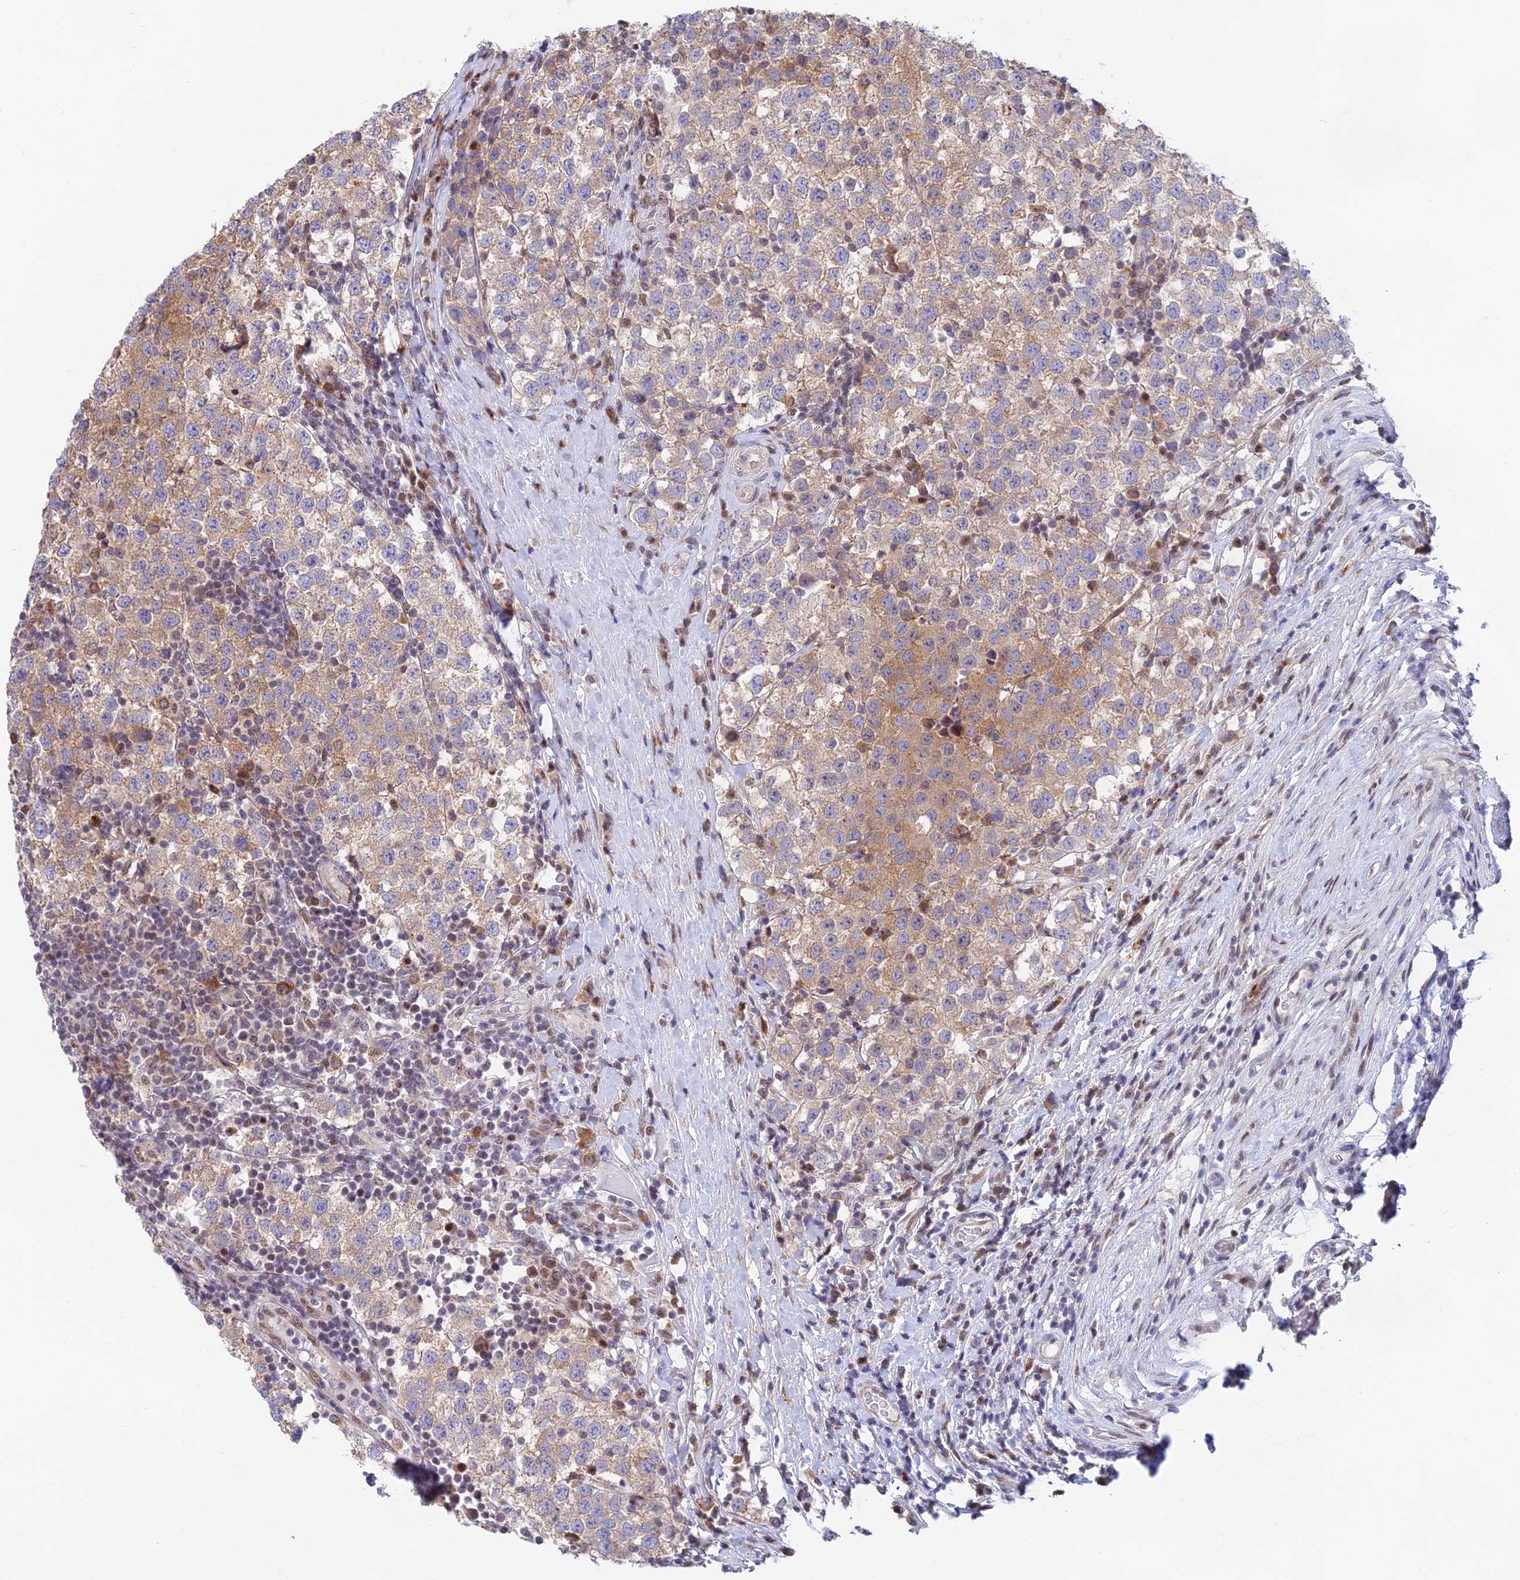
{"staining": {"intensity": "moderate", "quantity": "25%-75%", "location": "cytoplasmic/membranous"}, "tissue": "testis cancer", "cell_type": "Tumor cells", "image_type": "cancer", "snomed": [{"axis": "morphology", "description": "Seminoma, NOS"}, {"axis": "topography", "description": "Testis"}], "caption": "Moderate cytoplasmic/membranous positivity is appreciated in approximately 25%-75% of tumor cells in testis cancer.", "gene": "MRPL17", "patient": {"sex": "male", "age": 34}}